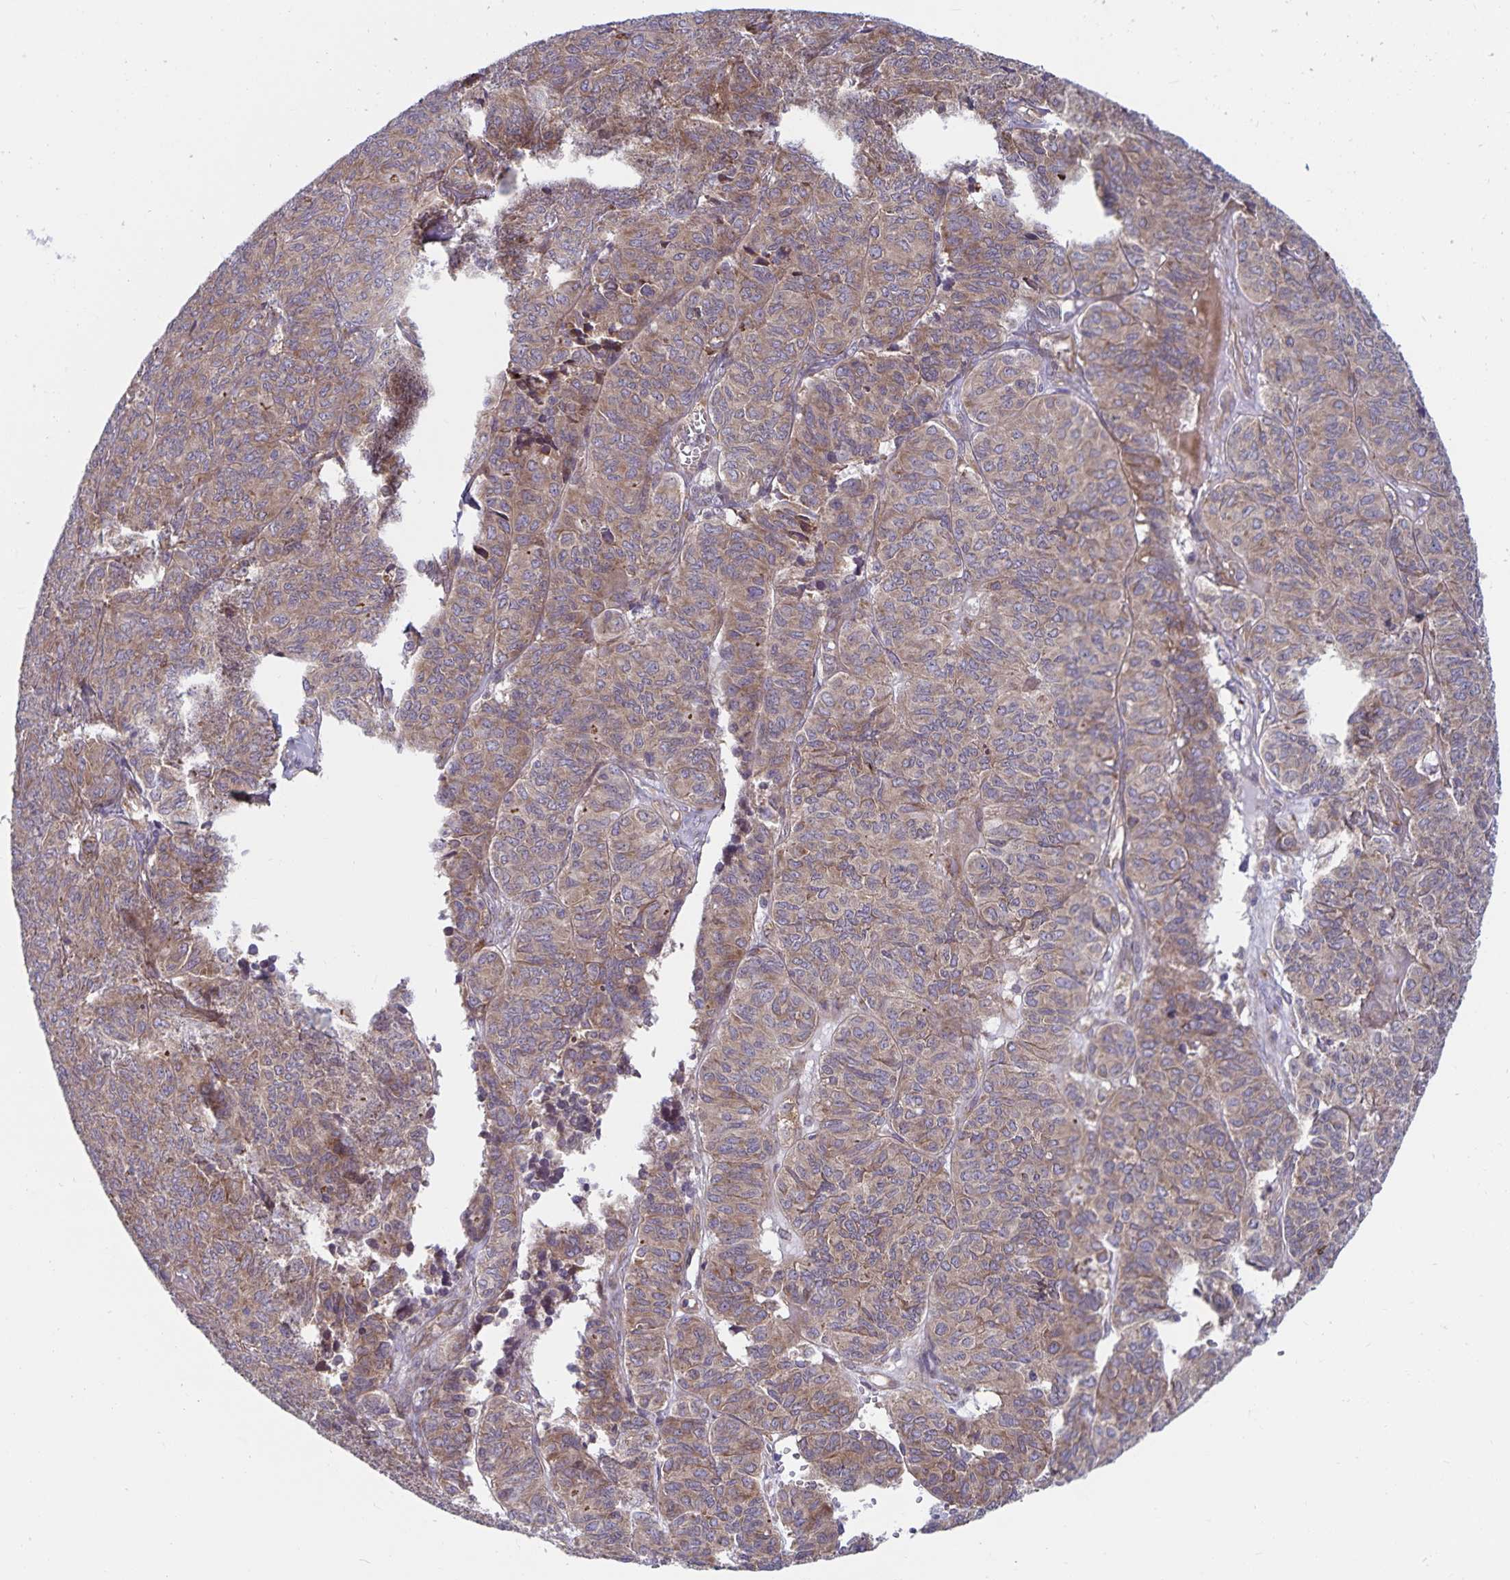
{"staining": {"intensity": "weak", "quantity": ">75%", "location": "cytoplasmic/membranous"}, "tissue": "ovarian cancer", "cell_type": "Tumor cells", "image_type": "cancer", "snomed": [{"axis": "morphology", "description": "Carcinoma, endometroid"}, {"axis": "topography", "description": "Ovary"}], "caption": "Endometroid carcinoma (ovarian) tissue demonstrates weak cytoplasmic/membranous positivity in approximately >75% of tumor cells (IHC, brightfield microscopy, high magnification).", "gene": "SEC62", "patient": {"sex": "female", "age": 80}}